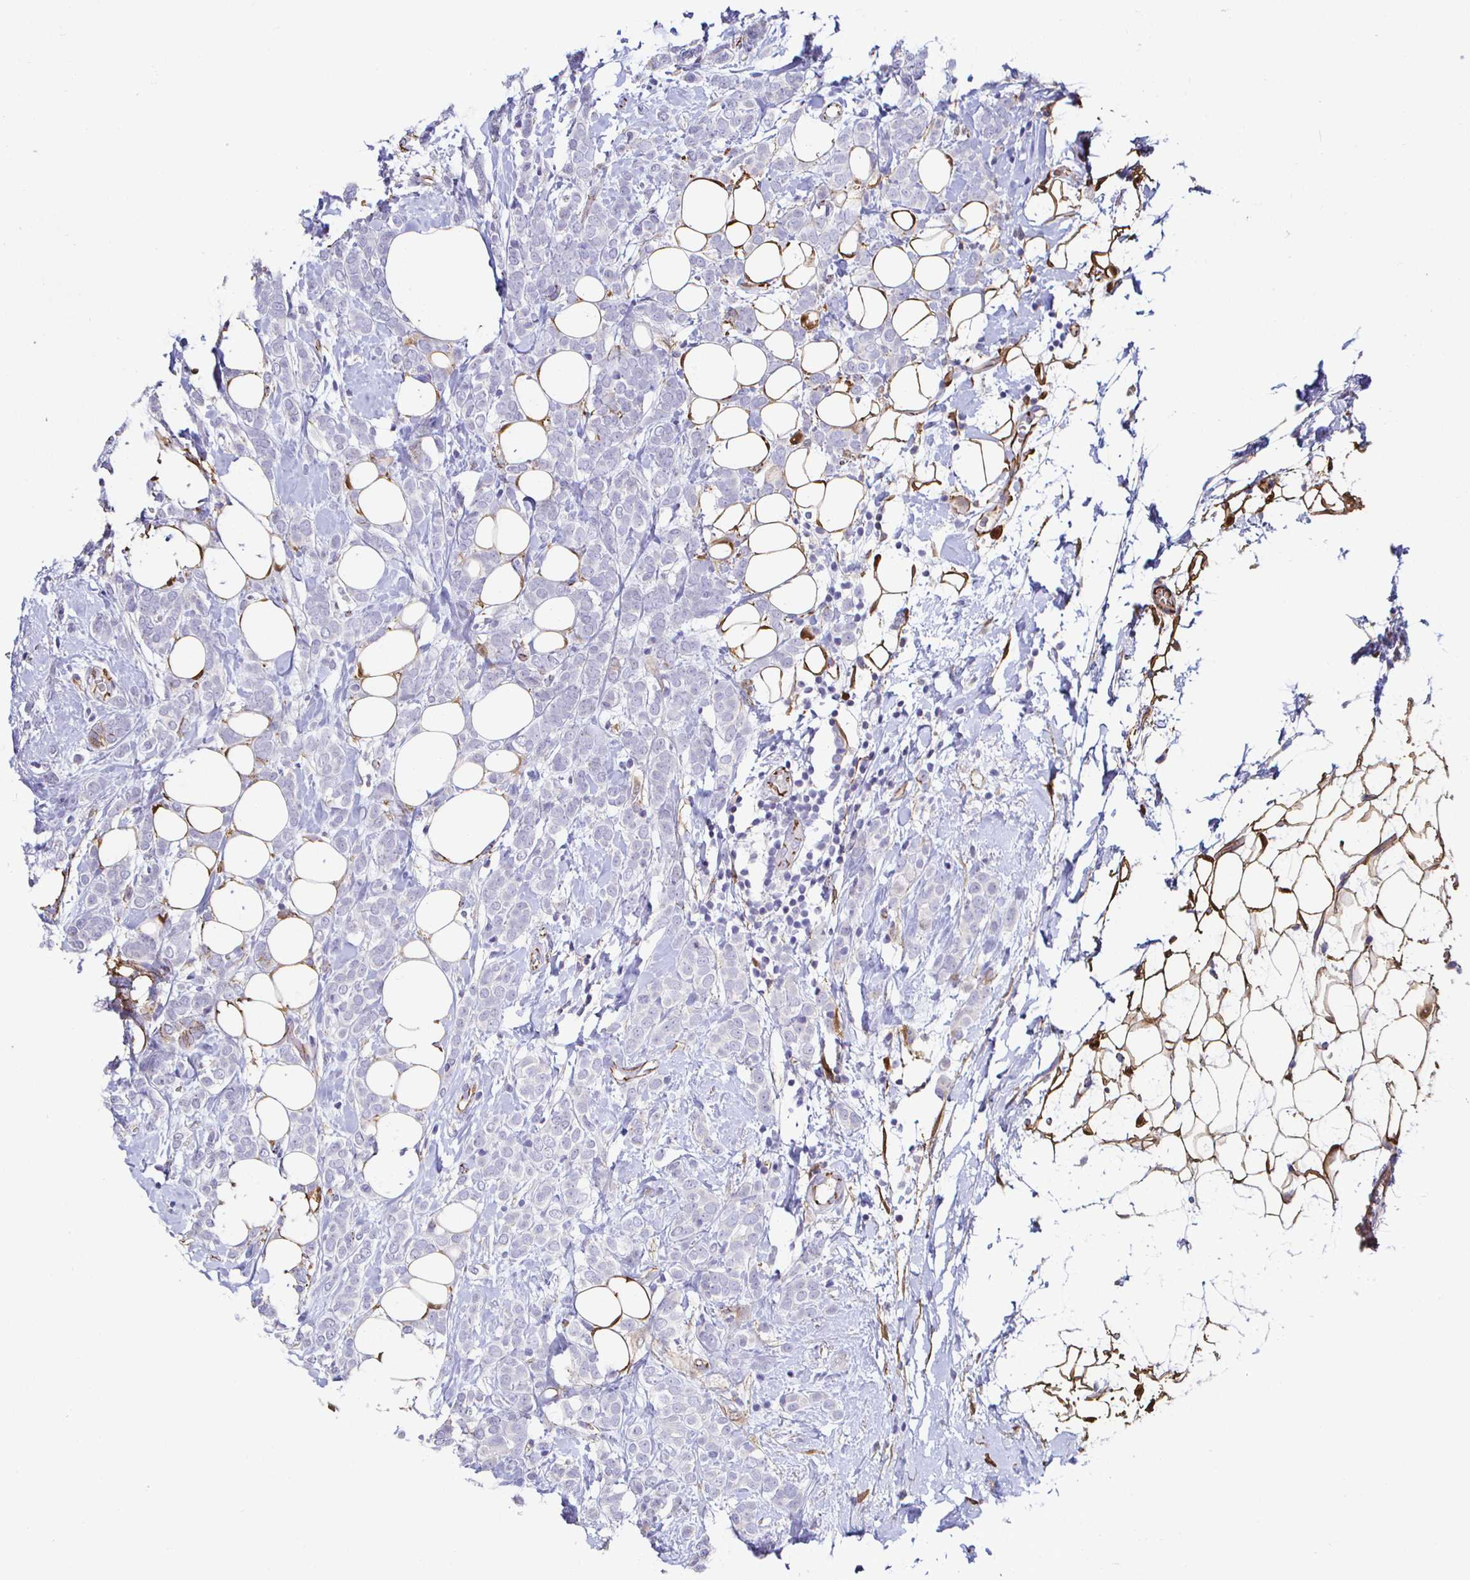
{"staining": {"intensity": "negative", "quantity": "none", "location": "none"}, "tissue": "breast cancer", "cell_type": "Tumor cells", "image_type": "cancer", "snomed": [{"axis": "morphology", "description": "Lobular carcinoma"}, {"axis": "topography", "description": "Breast"}], "caption": "Tumor cells are negative for brown protein staining in breast lobular carcinoma. The staining is performed using DAB (3,3'-diaminobenzidine) brown chromogen with nuclei counter-stained in using hematoxylin.", "gene": "PIWIL3", "patient": {"sex": "female", "age": 49}}